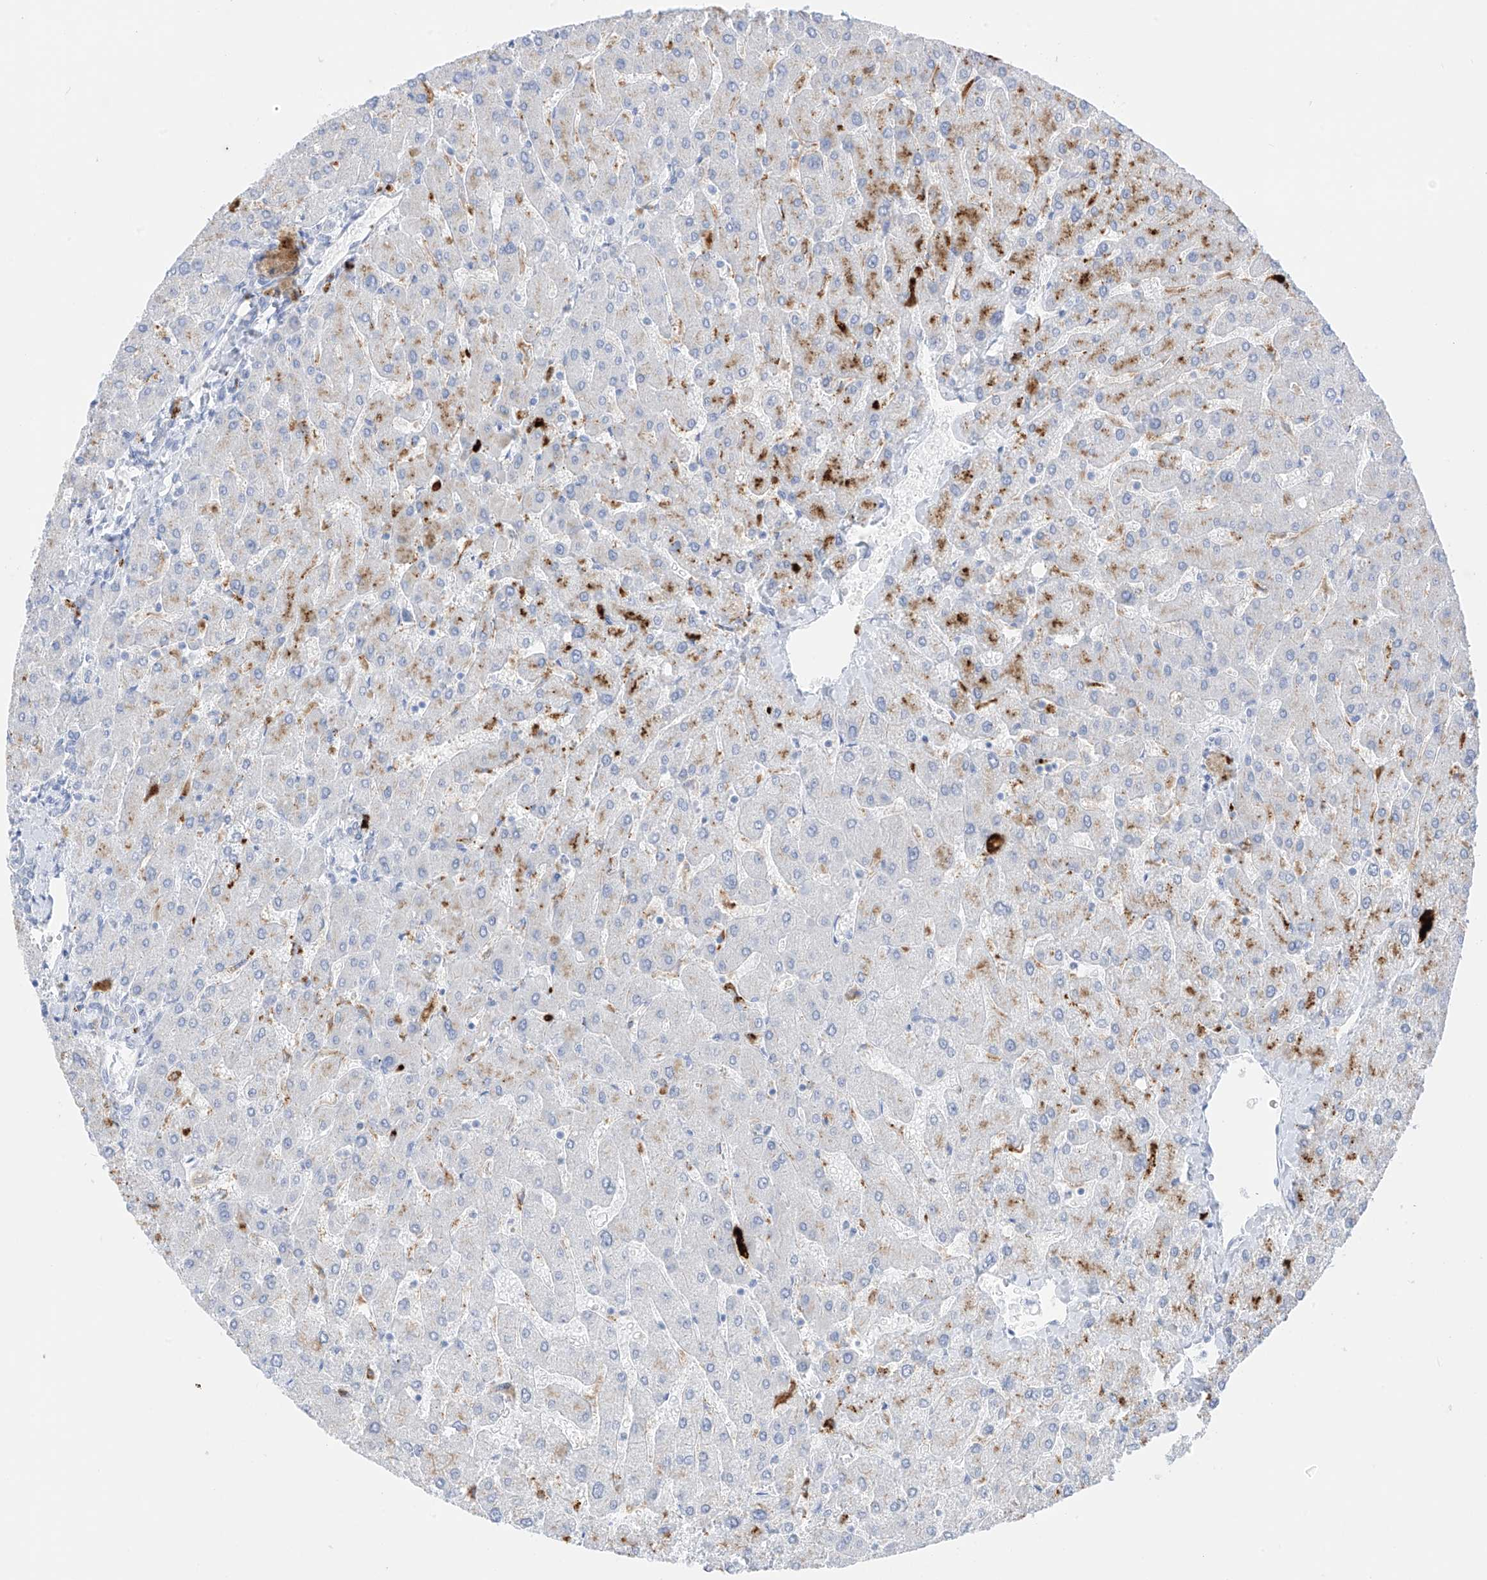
{"staining": {"intensity": "negative", "quantity": "none", "location": "none"}, "tissue": "liver", "cell_type": "Cholangiocytes", "image_type": "normal", "snomed": [{"axis": "morphology", "description": "Normal tissue, NOS"}, {"axis": "topography", "description": "Liver"}], "caption": "This is an immunohistochemistry histopathology image of normal liver. There is no positivity in cholangiocytes.", "gene": "PSPH", "patient": {"sex": "male", "age": 55}}